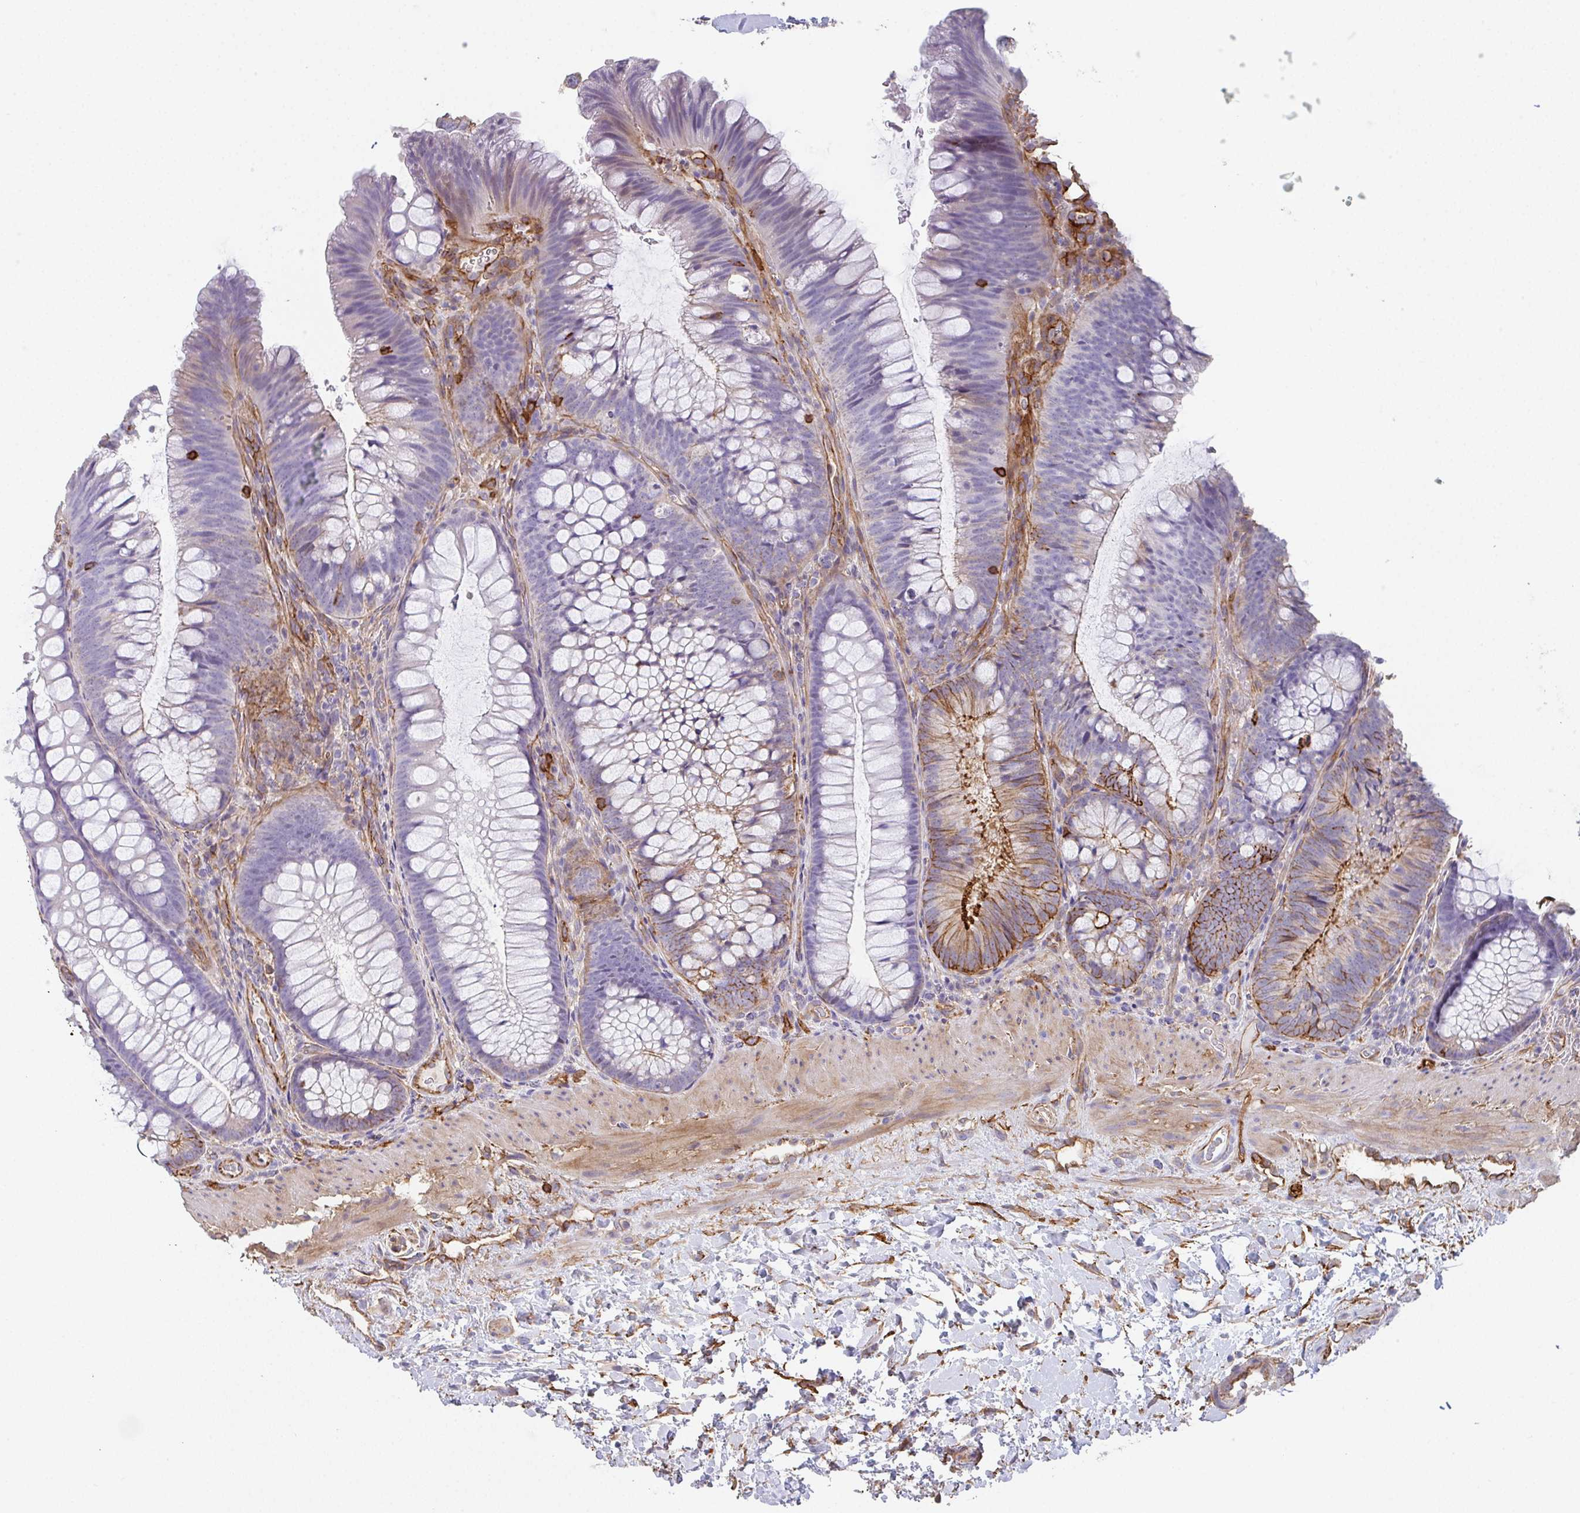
{"staining": {"intensity": "weak", "quantity": "25%-75%", "location": "cytoplasmic/membranous"}, "tissue": "colon", "cell_type": "Endothelial cells", "image_type": "normal", "snomed": [{"axis": "morphology", "description": "Normal tissue, NOS"}, {"axis": "morphology", "description": "Adenoma, NOS"}, {"axis": "topography", "description": "Soft tissue"}, {"axis": "topography", "description": "Colon"}], "caption": "Human colon stained with a protein marker exhibits weak staining in endothelial cells.", "gene": "DBN1", "patient": {"sex": "male", "age": 47}}